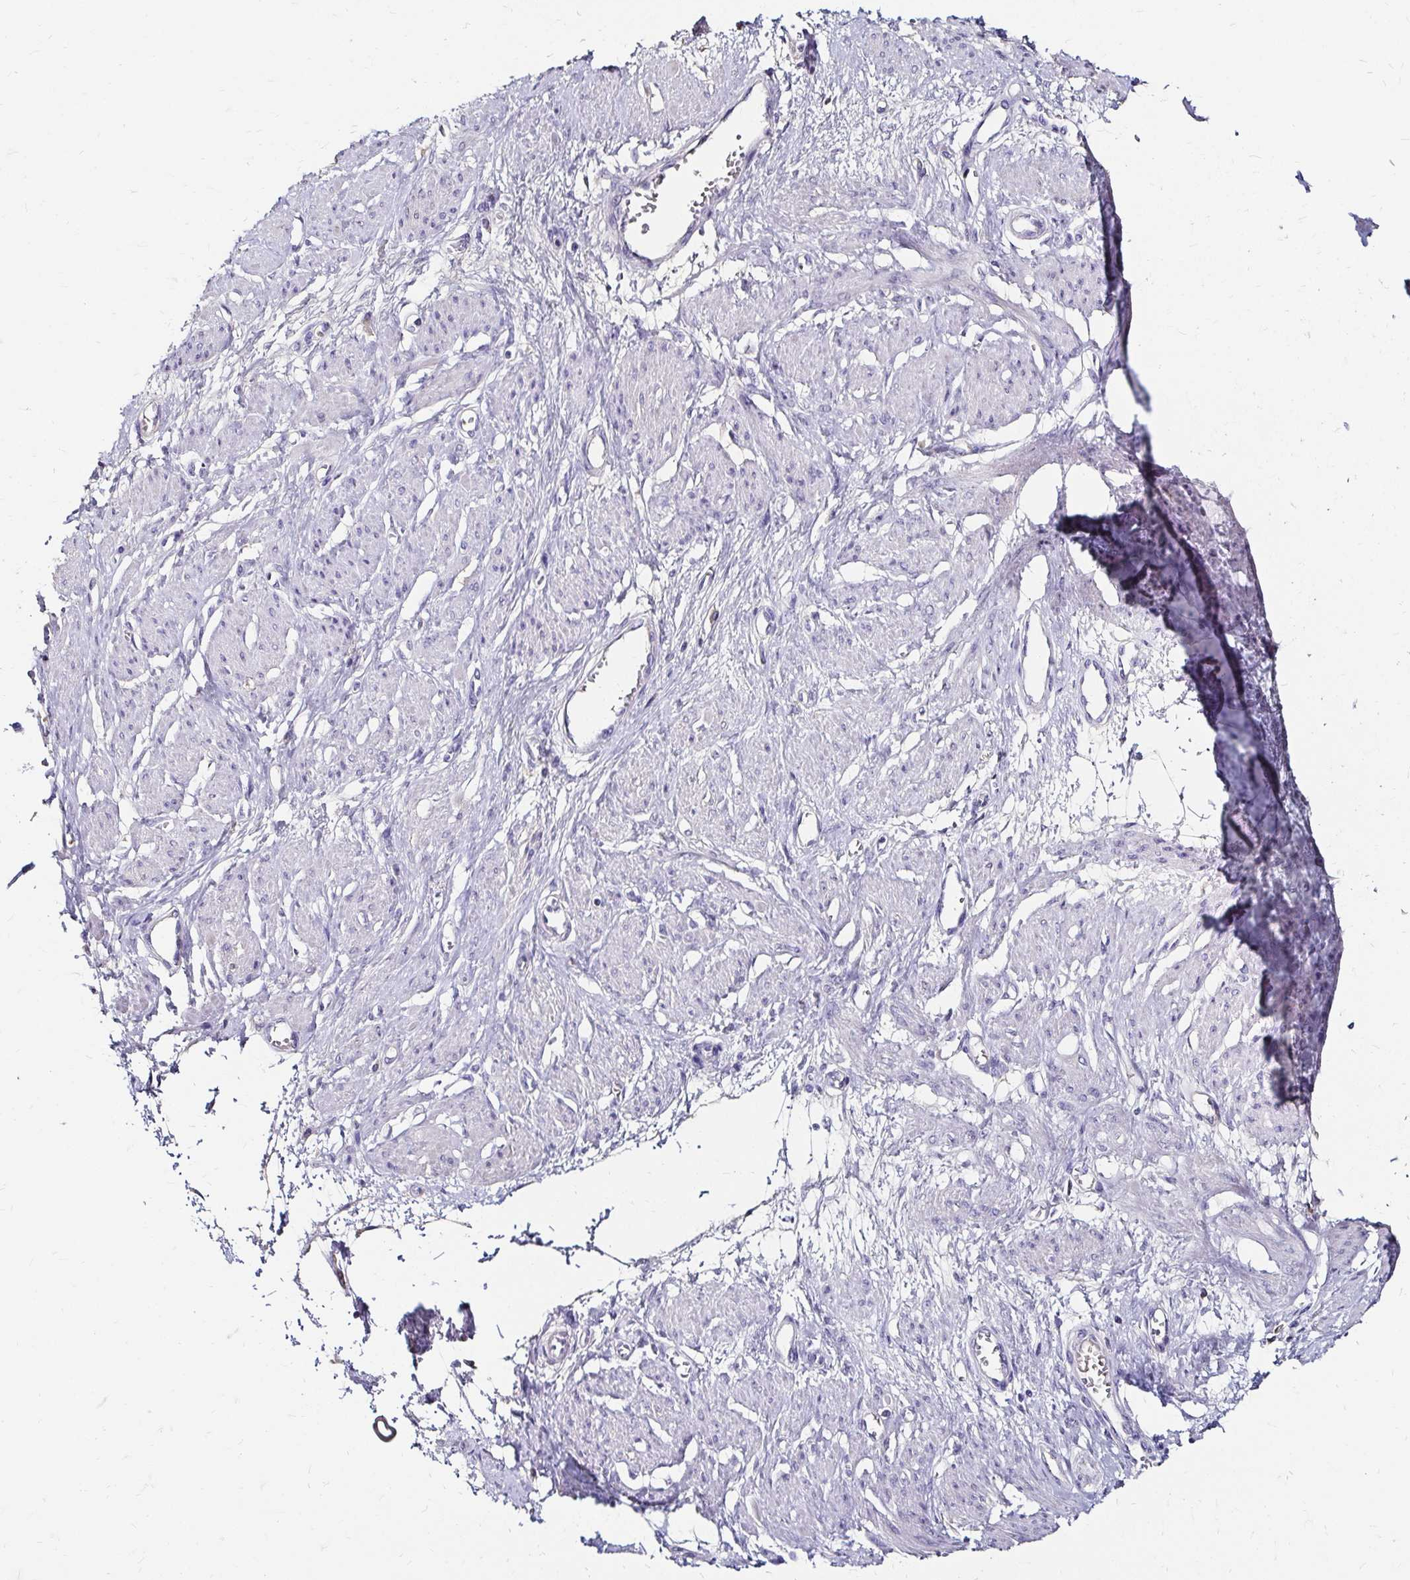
{"staining": {"intensity": "negative", "quantity": "none", "location": "none"}, "tissue": "smooth muscle", "cell_type": "Smooth muscle cells", "image_type": "normal", "snomed": [{"axis": "morphology", "description": "Normal tissue, NOS"}, {"axis": "topography", "description": "Smooth muscle"}, {"axis": "topography", "description": "Uterus"}], "caption": "Photomicrograph shows no protein expression in smooth muscle cells of normal smooth muscle.", "gene": "SCG3", "patient": {"sex": "female", "age": 39}}